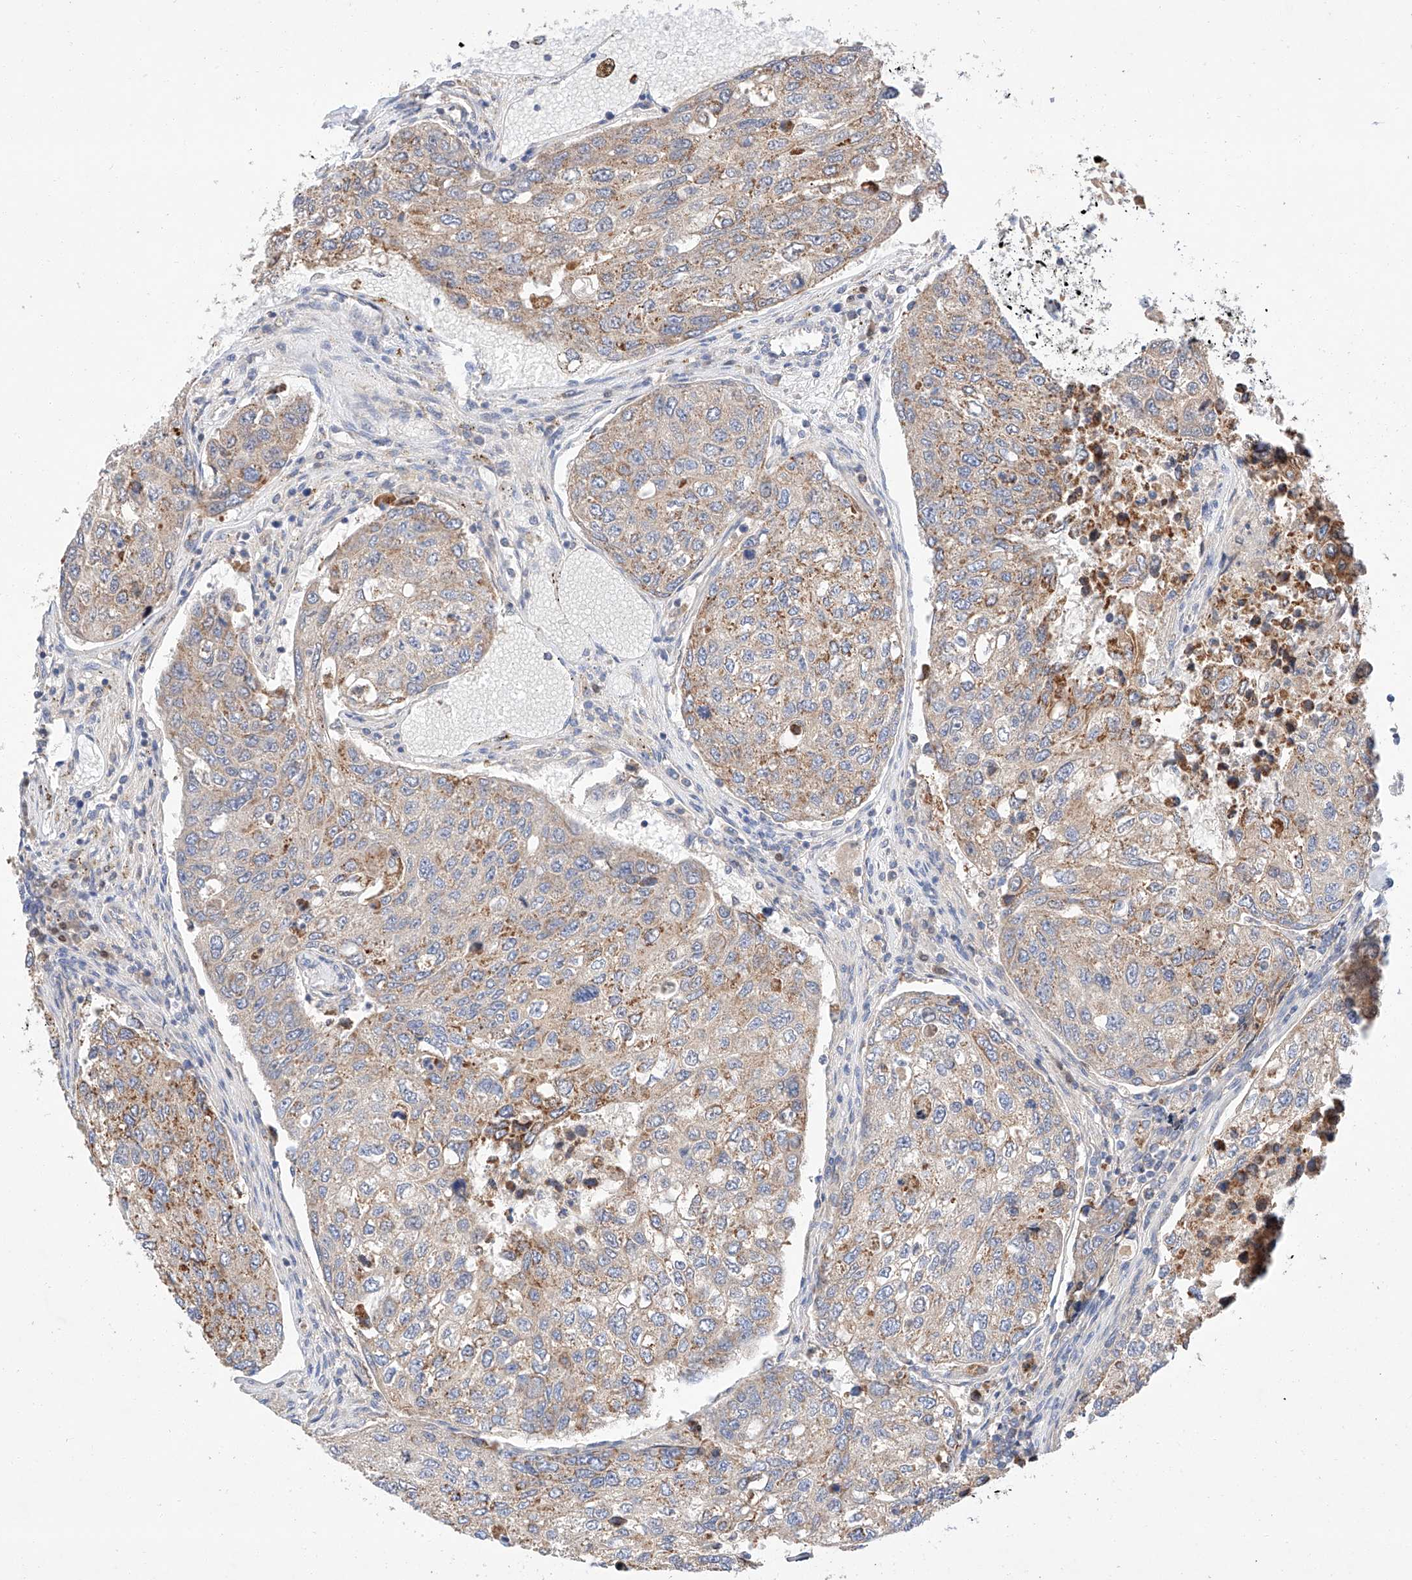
{"staining": {"intensity": "moderate", "quantity": "25%-75%", "location": "cytoplasmic/membranous"}, "tissue": "urothelial cancer", "cell_type": "Tumor cells", "image_type": "cancer", "snomed": [{"axis": "morphology", "description": "Urothelial carcinoma, High grade"}, {"axis": "topography", "description": "Lymph node"}, {"axis": "topography", "description": "Urinary bladder"}], "caption": "Human urothelial cancer stained for a protein (brown) shows moderate cytoplasmic/membranous positive positivity in approximately 25%-75% of tumor cells.", "gene": "C6orf118", "patient": {"sex": "male", "age": 51}}